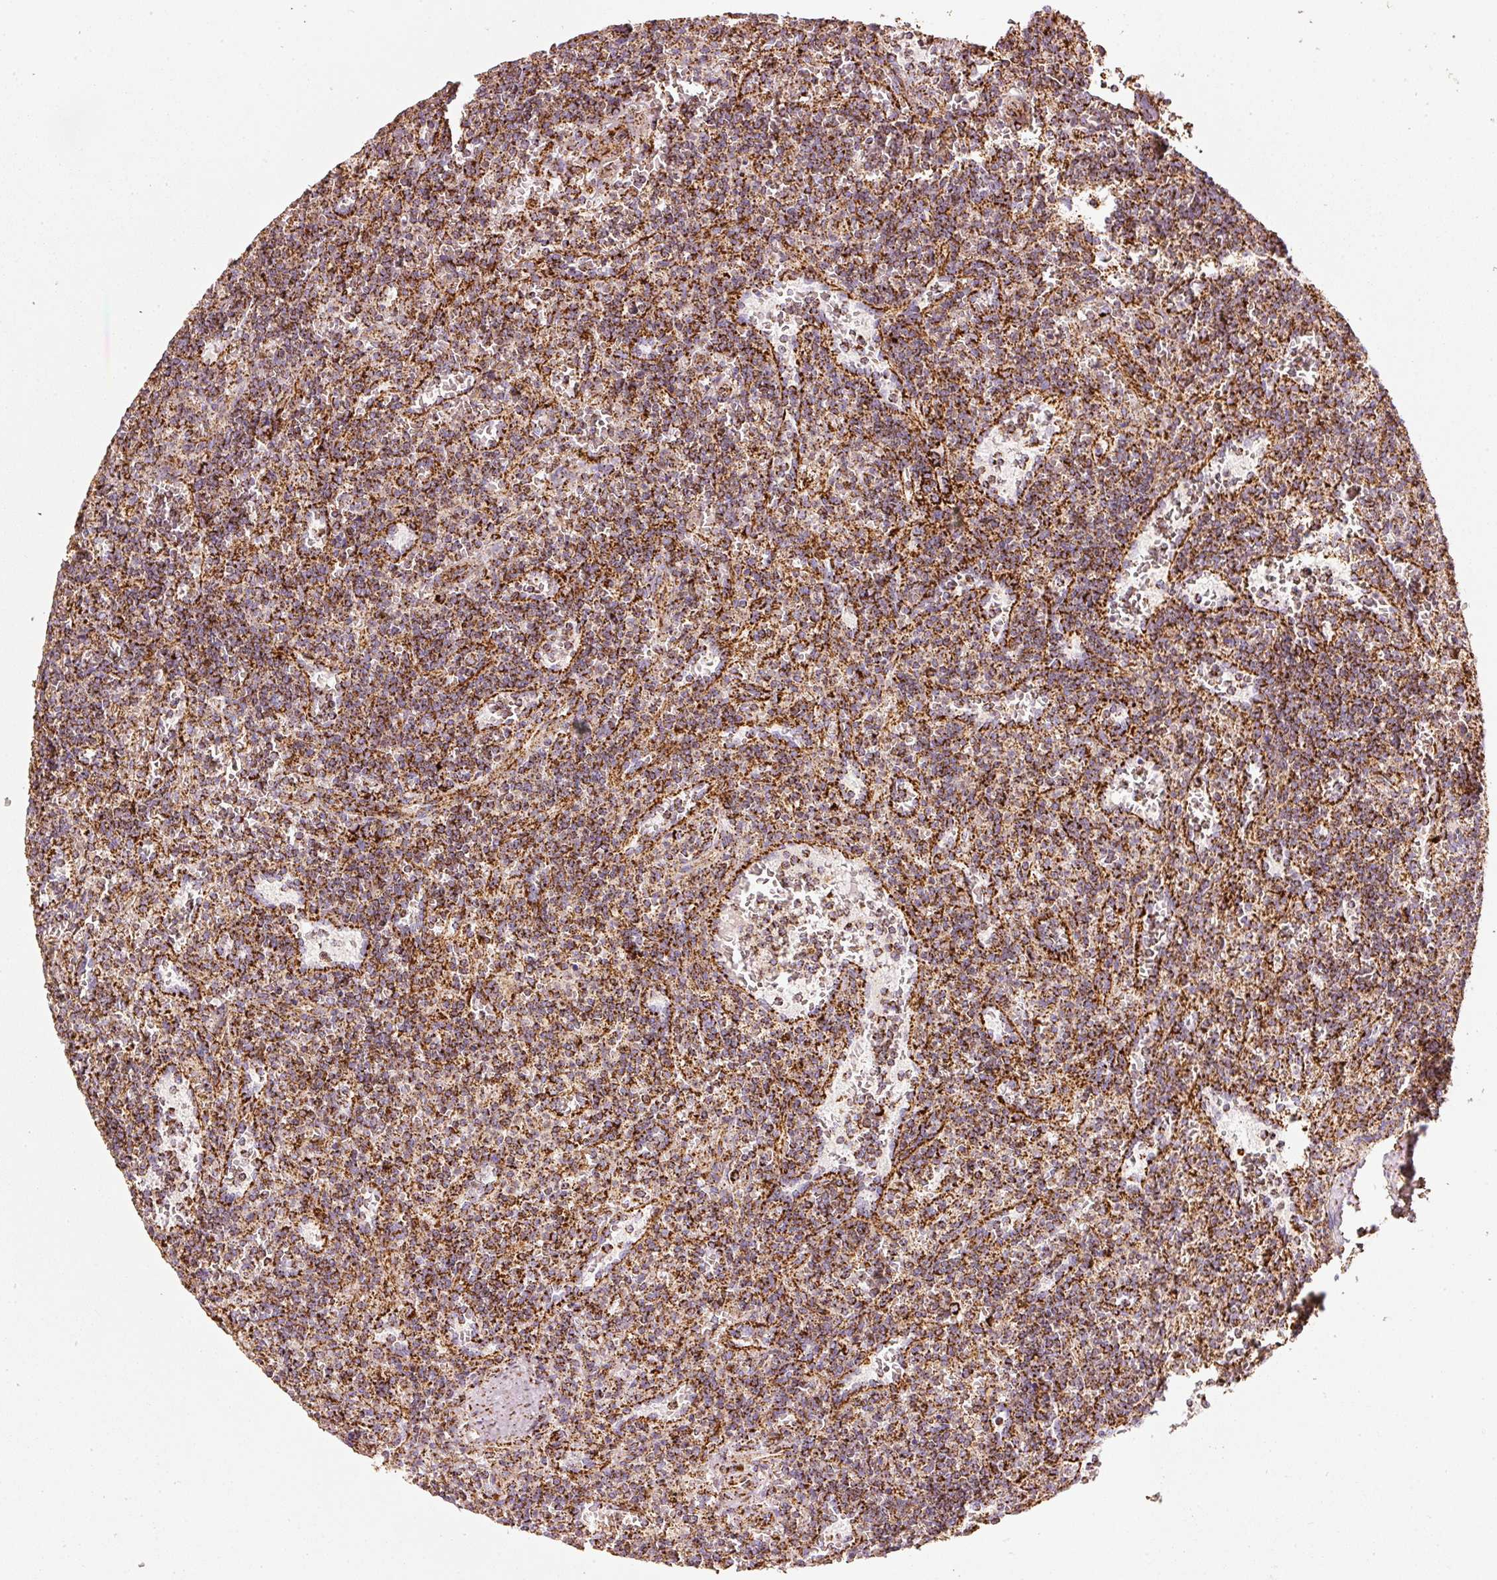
{"staining": {"intensity": "strong", "quantity": ">75%", "location": "cytoplasmic/membranous"}, "tissue": "lymphoma", "cell_type": "Tumor cells", "image_type": "cancer", "snomed": [{"axis": "morphology", "description": "Malignant lymphoma, non-Hodgkin's type, Low grade"}, {"axis": "topography", "description": "Spleen"}], "caption": "The micrograph displays a brown stain indicating the presence of a protein in the cytoplasmic/membranous of tumor cells in lymphoma.", "gene": "UQCRC1", "patient": {"sex": "male", "age": 73}}